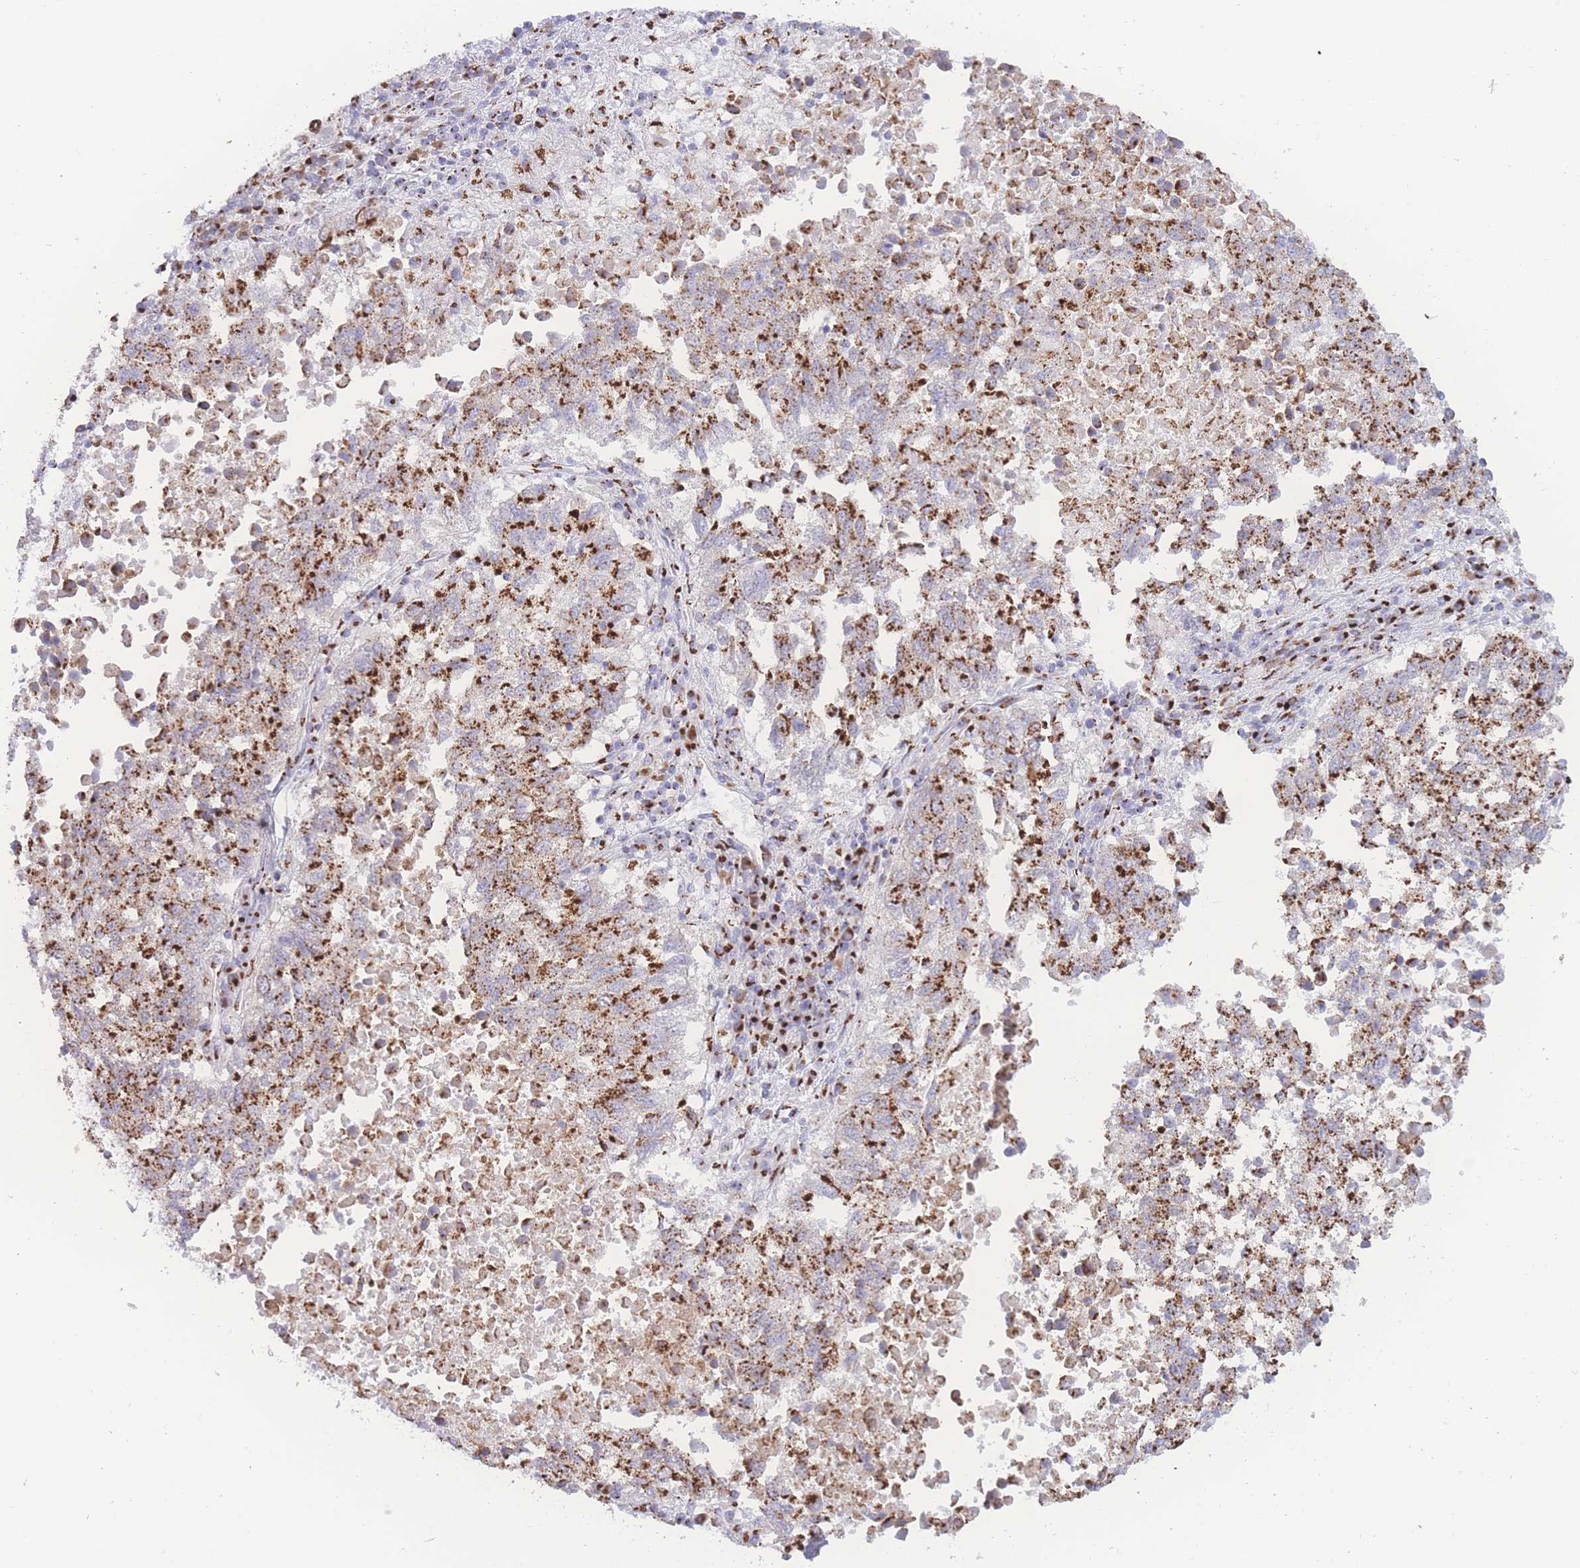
{"staining": {"intensity": "moderate", "quantity": ">75%", "location": "cytoplasmic/membranous"}, "tissue": "lung cancer", "cell_type": "Tumor cells", "image_type": "cancer", "snomed": [{"axis": "morphology", "description": "Squamous cell carcinoma, NOS"}, {"axis": "topography", "description": "Lung"}], "caption": "Moderate cytoplasmic/membranous protein expression is identified in about >75% of tumor cells in lung squamous cell carcinoma. (Stains: DAB in brown, nuclei in blue, Microscopy: brightfield microscopy at high magnification).", "gene": "GOLM2", "patient": {"sex": "male", "age": 73}}